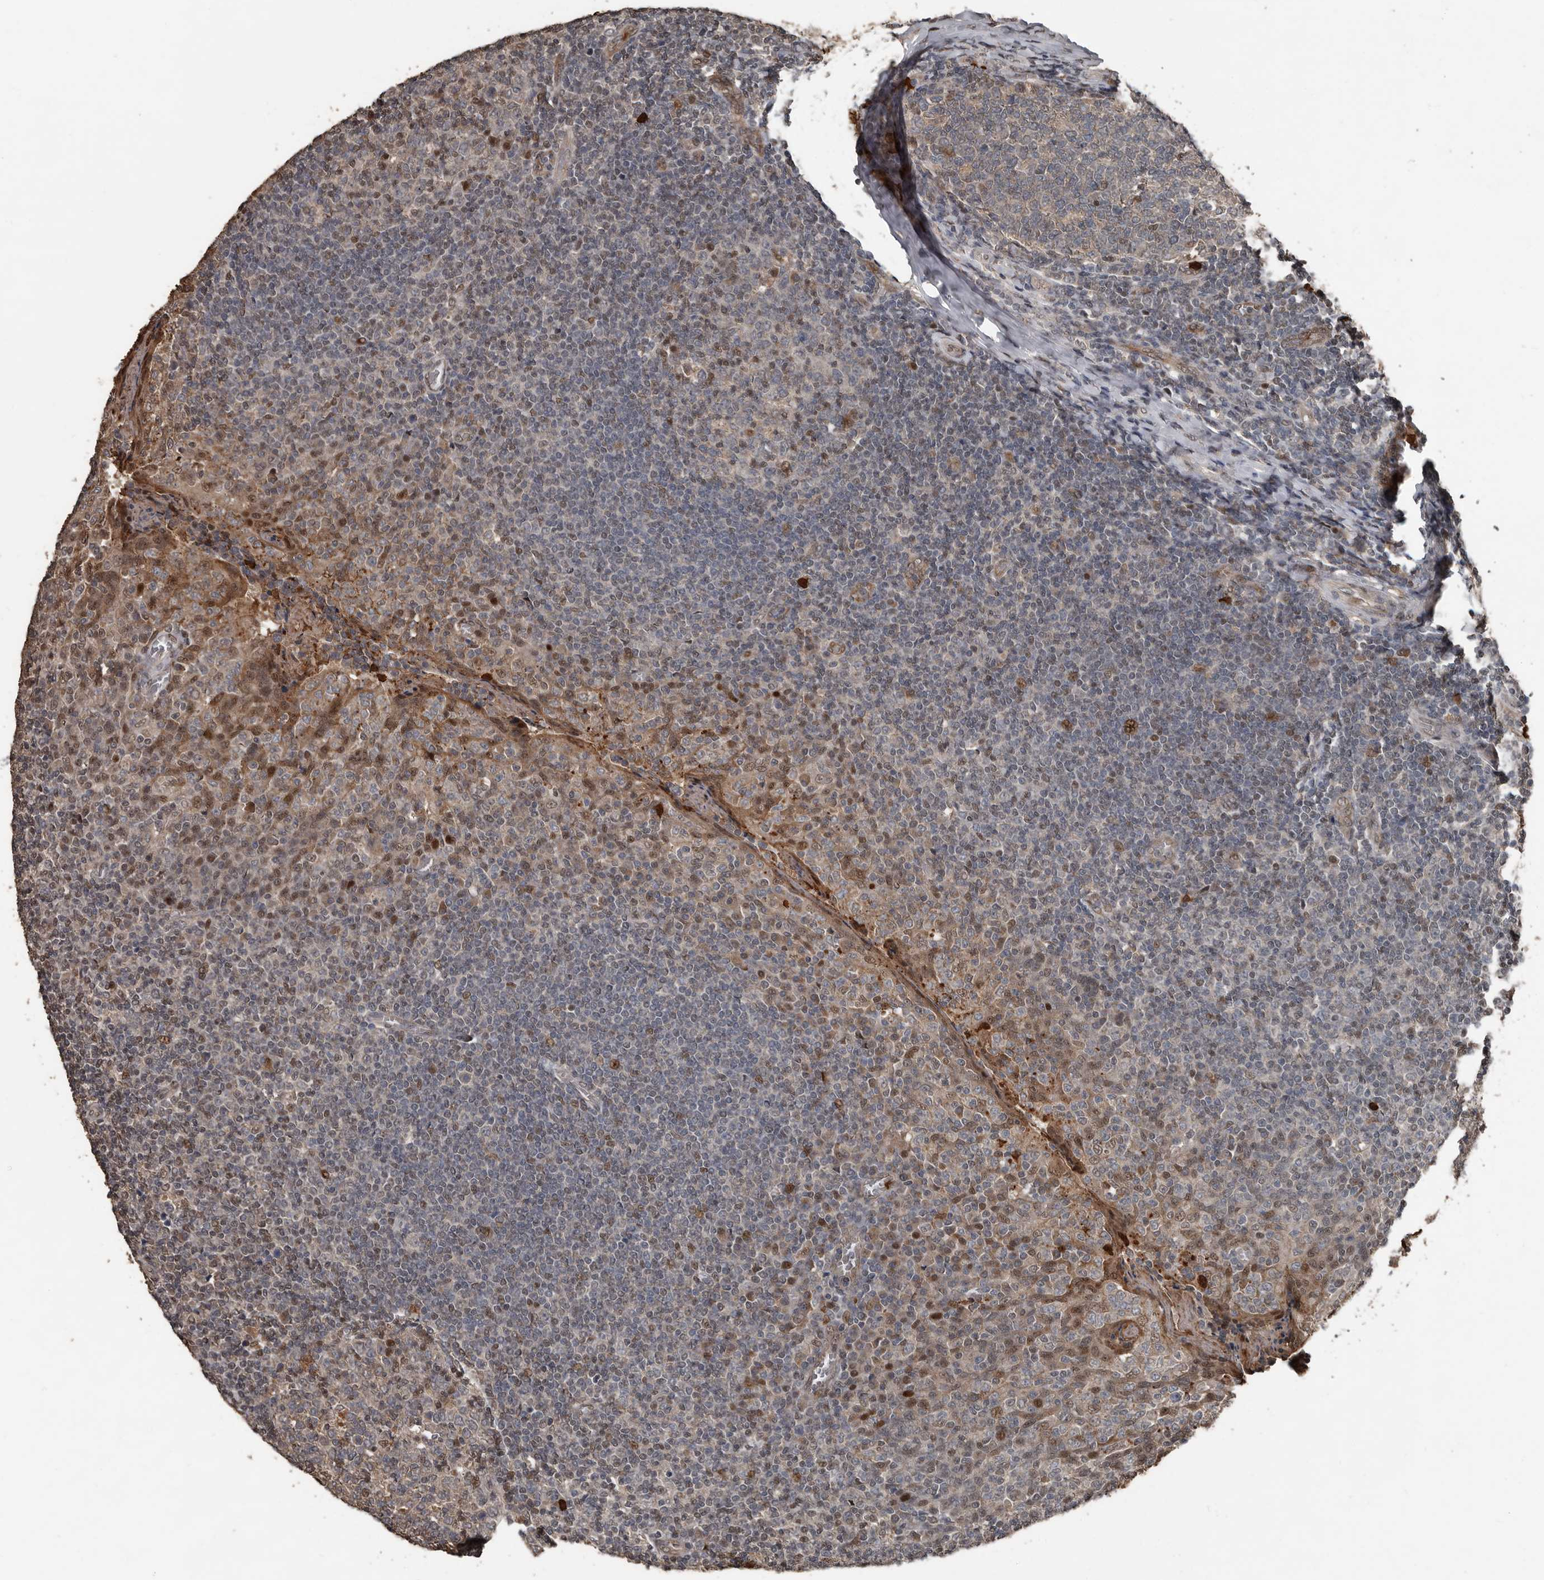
{"staining": {"intensity": "moderate", "quantity": "<25%", "location": "cytoplasmic/membranous,nuclear"}, "tissue": "tonsil", "cell_type": "Germinal center cells", "image_type": "normal", "snomed": [{"axis": "morphology", "description": "Normal tissue, NOS"}, {"axis": "topography", "description": "Tonsil"}], "caption": "The photomicrograph shows staining of normal tonsil, revealing moderate cytoplasmic/membranous,nuclear protein staining (brown color) within germinal center cells.", "gene": "FSBP", "patient": {"sex": "female", "age": 19}}